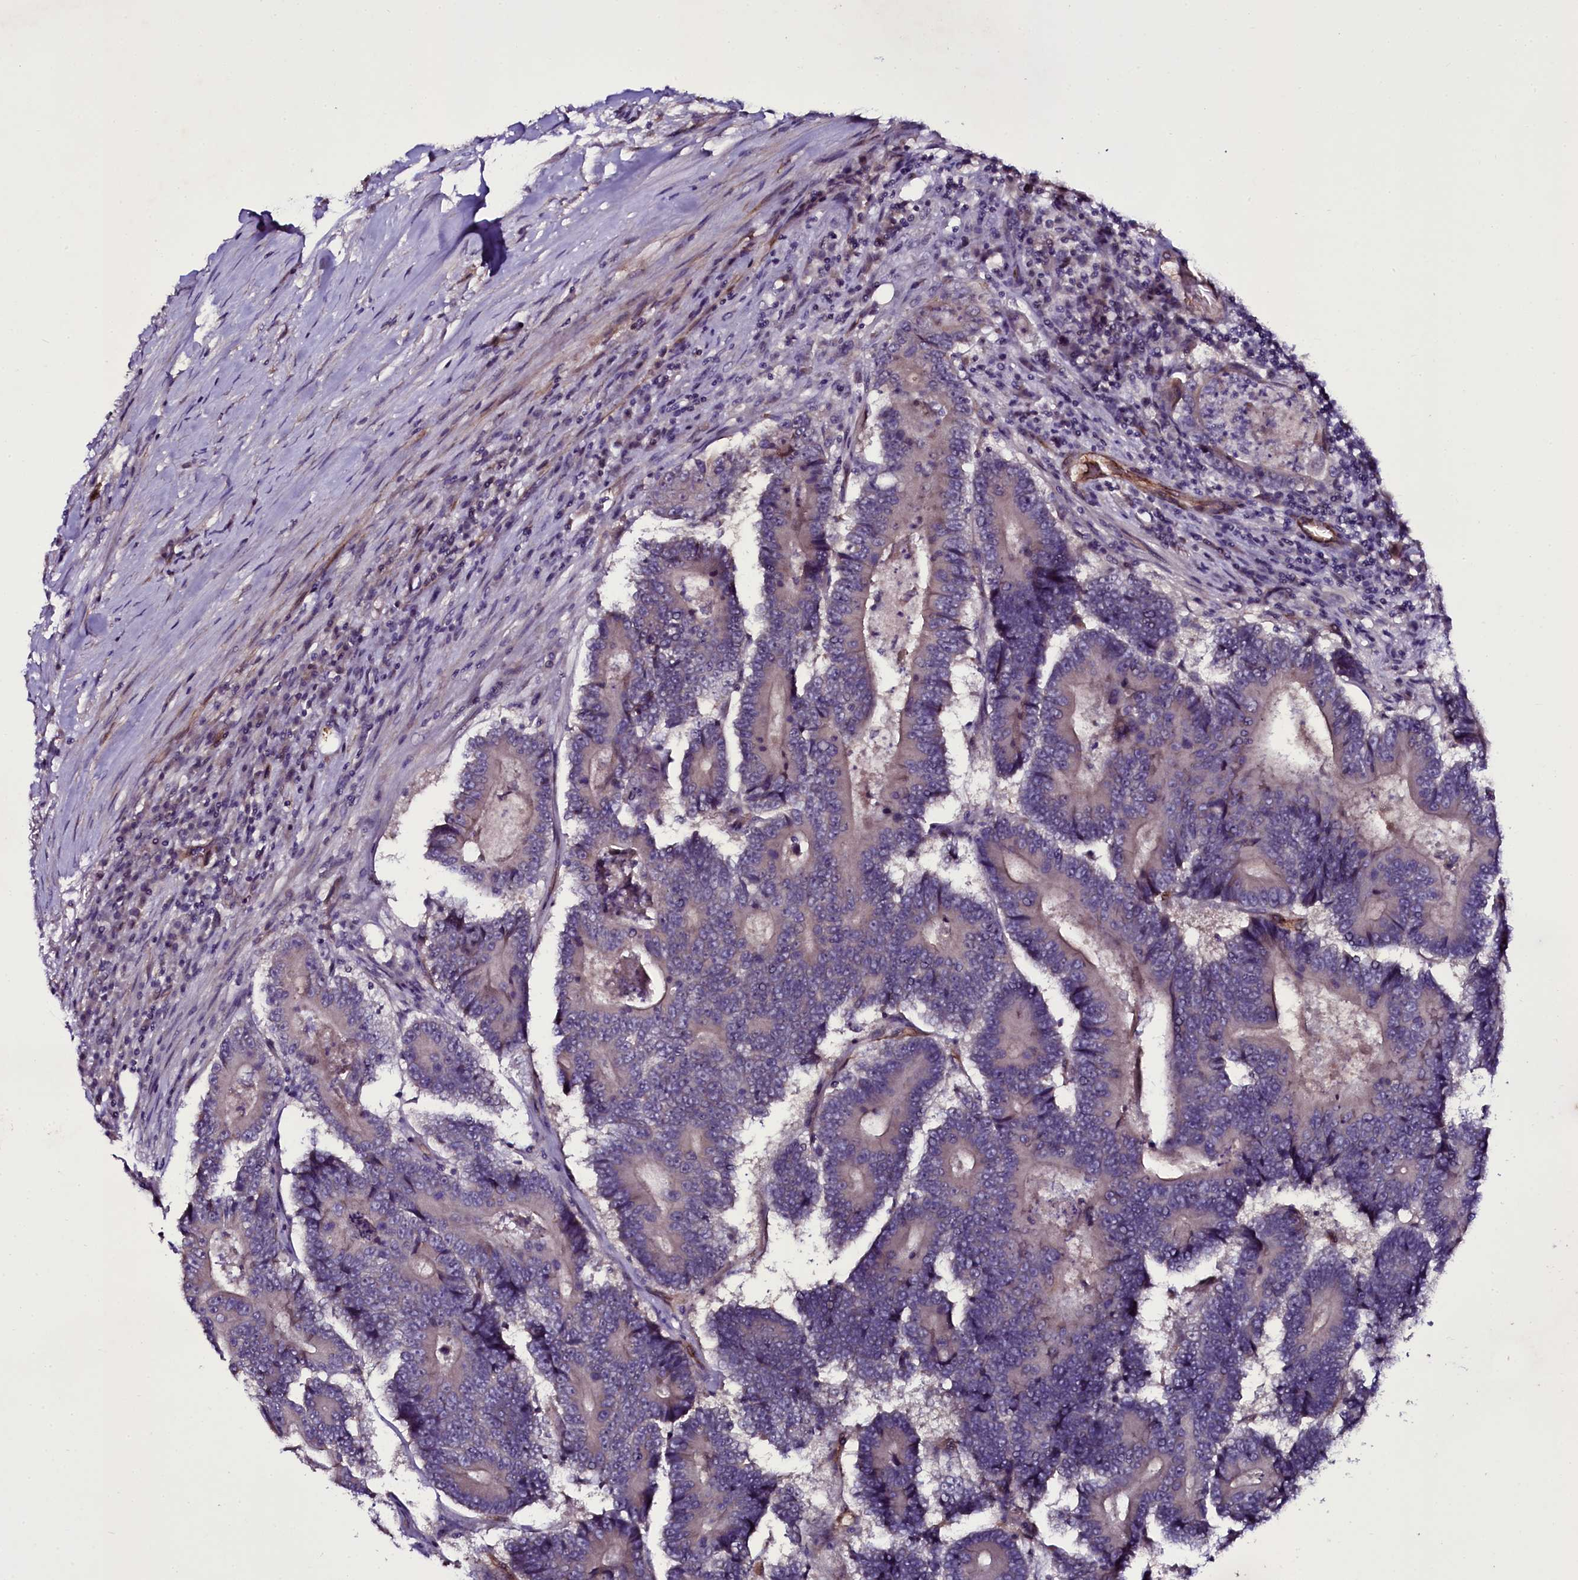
{"staining": {"intensity": "negative", "quantity": "none", "location": "none"}, "tissue": "colorectal cancer", "cell_type": "Tumor cells", "image_type": "cancer", "snomed": [{"axis": "morphology", "description": "Adenocarcinoma, NOS"}, {"axis": "topography", "description": "Colon"}], "caption": "The immunohistochemistry (IHC) photomicrograph has no significant positivity in tumor cells of adenocarcinoma (colorectal) tissue.", "gene": "MEX3C", "patient": {"sex": "male", "age": 83}}